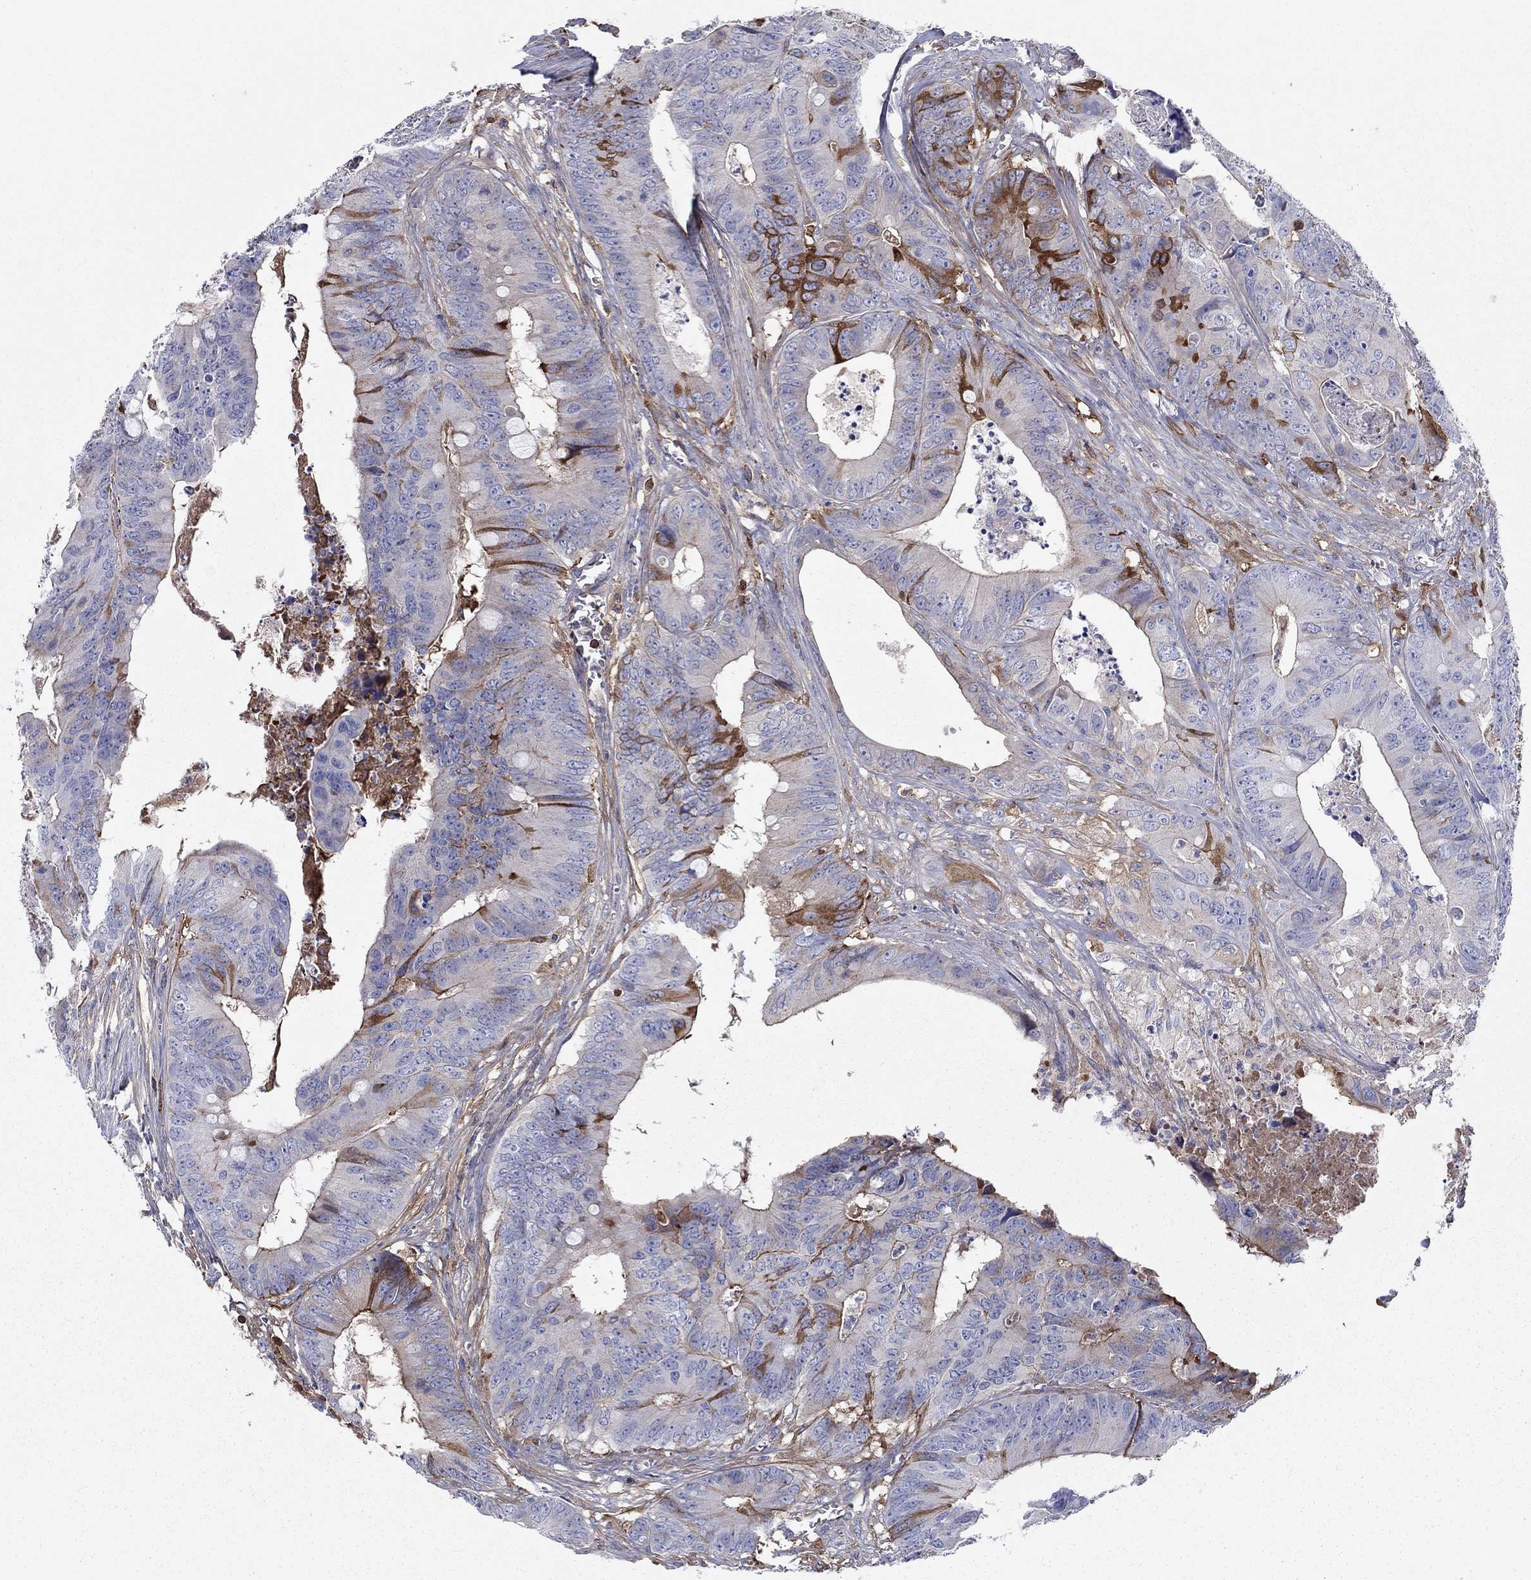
{"staining": {"intensity": "strong", "quantity": "<25%", "location": "cytoplasmic/membranous"}, "tissue": "colorectal cancer", "cell_type": "Tumor cells", "image_type": "cancer", "snomed": [{"axis": "morphology", "description": "Adenocarcinoma, NOS"}, {"axis": "topography", "description": "Colon"}], "caption": "High-power microscopy captured an IHC histopathology image of colorectal cancer (adenocarcinoma), revealing strong cytoplasmic/membranous expression in about <25% of tumor cells.", "gene": "HPX", "patient": {"sex": "male", "age": 84}}